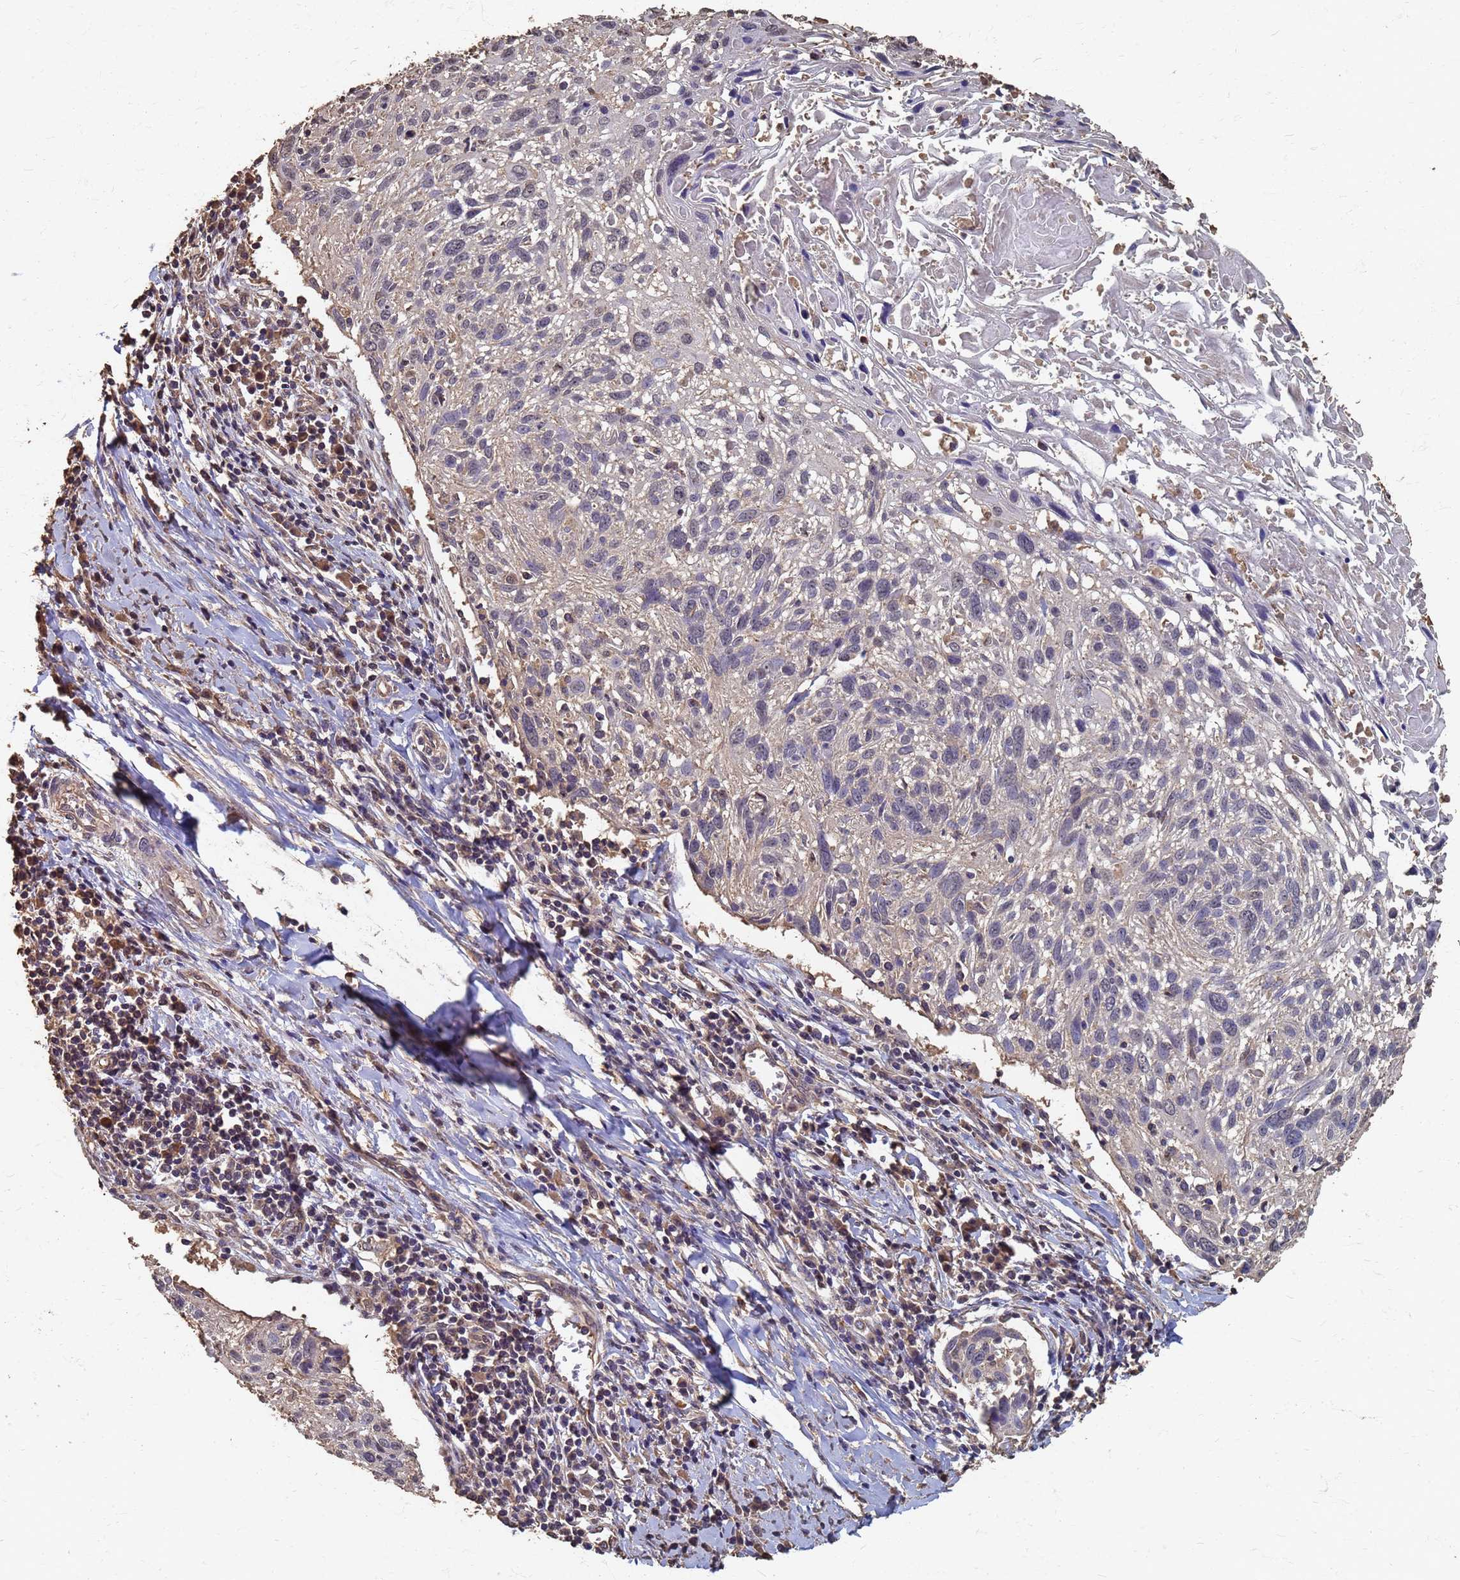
{"staining": {"intensity": "negative", "quantity": "none", "location": "none"}, "tissue": "cervical cancer", "cell_type": "Tumor cells", "image_type": "cancer", "snomed": [{"axis": "morphology", "description": "Squamous cell carcinoma, NOS"}, {"axis": "topography", "description": "Cervix"}], "caption": "High magnification brightfield microscopy of squamous cell carcinoma (cervical) stained with DAB (3,3'-diaminobenzidine) (brown) and counterstained with hematoxylin (blue): tumor cells show no significant positivity.", "gene": "DPH5", "patient": {"sex": "female", "age": 51}}